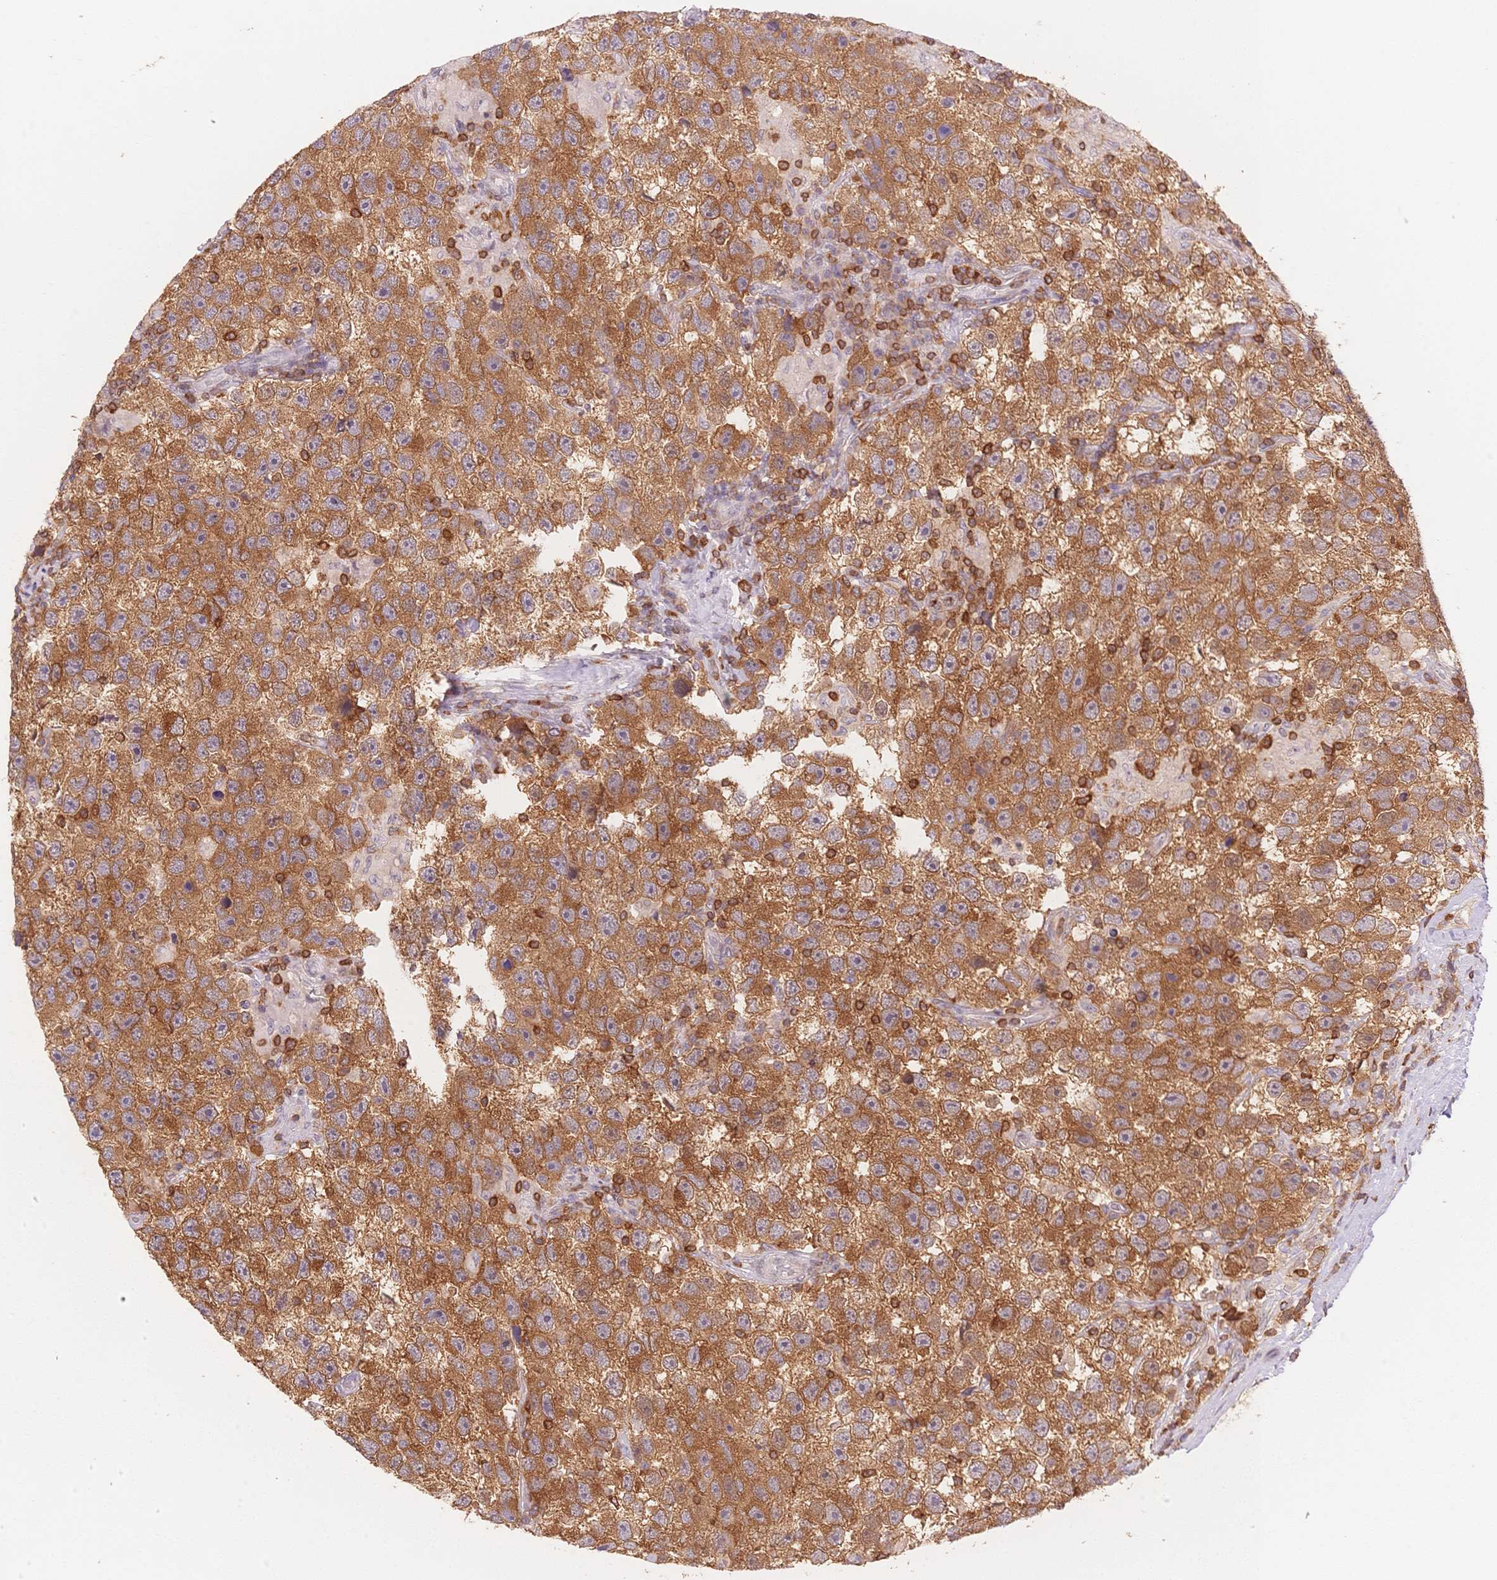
{"staining": {"intensity": "moderate", "quantity": ">75%", "location": "cytoplasmic/membranous"}, "tissue": "testis cancer", "cell_type": "Tumor cells", "image_type": "cancer", "snomed": [{"axis": "morphology", "description": "Seminoma, NOS"}, {"axis": "topography", "description": "Testis"}], "caption": "An image of testis seminoma stained for a protein demonstrates moderate cytoplasmic/membranous brown staining in tumor cells. The staining is performed using DAB brown chromogen to label protein expression. The nuclei are counter-stained blue using hematoxylin.", "gene": "STK39", "patient": {"sex": "male", "age": 26}}